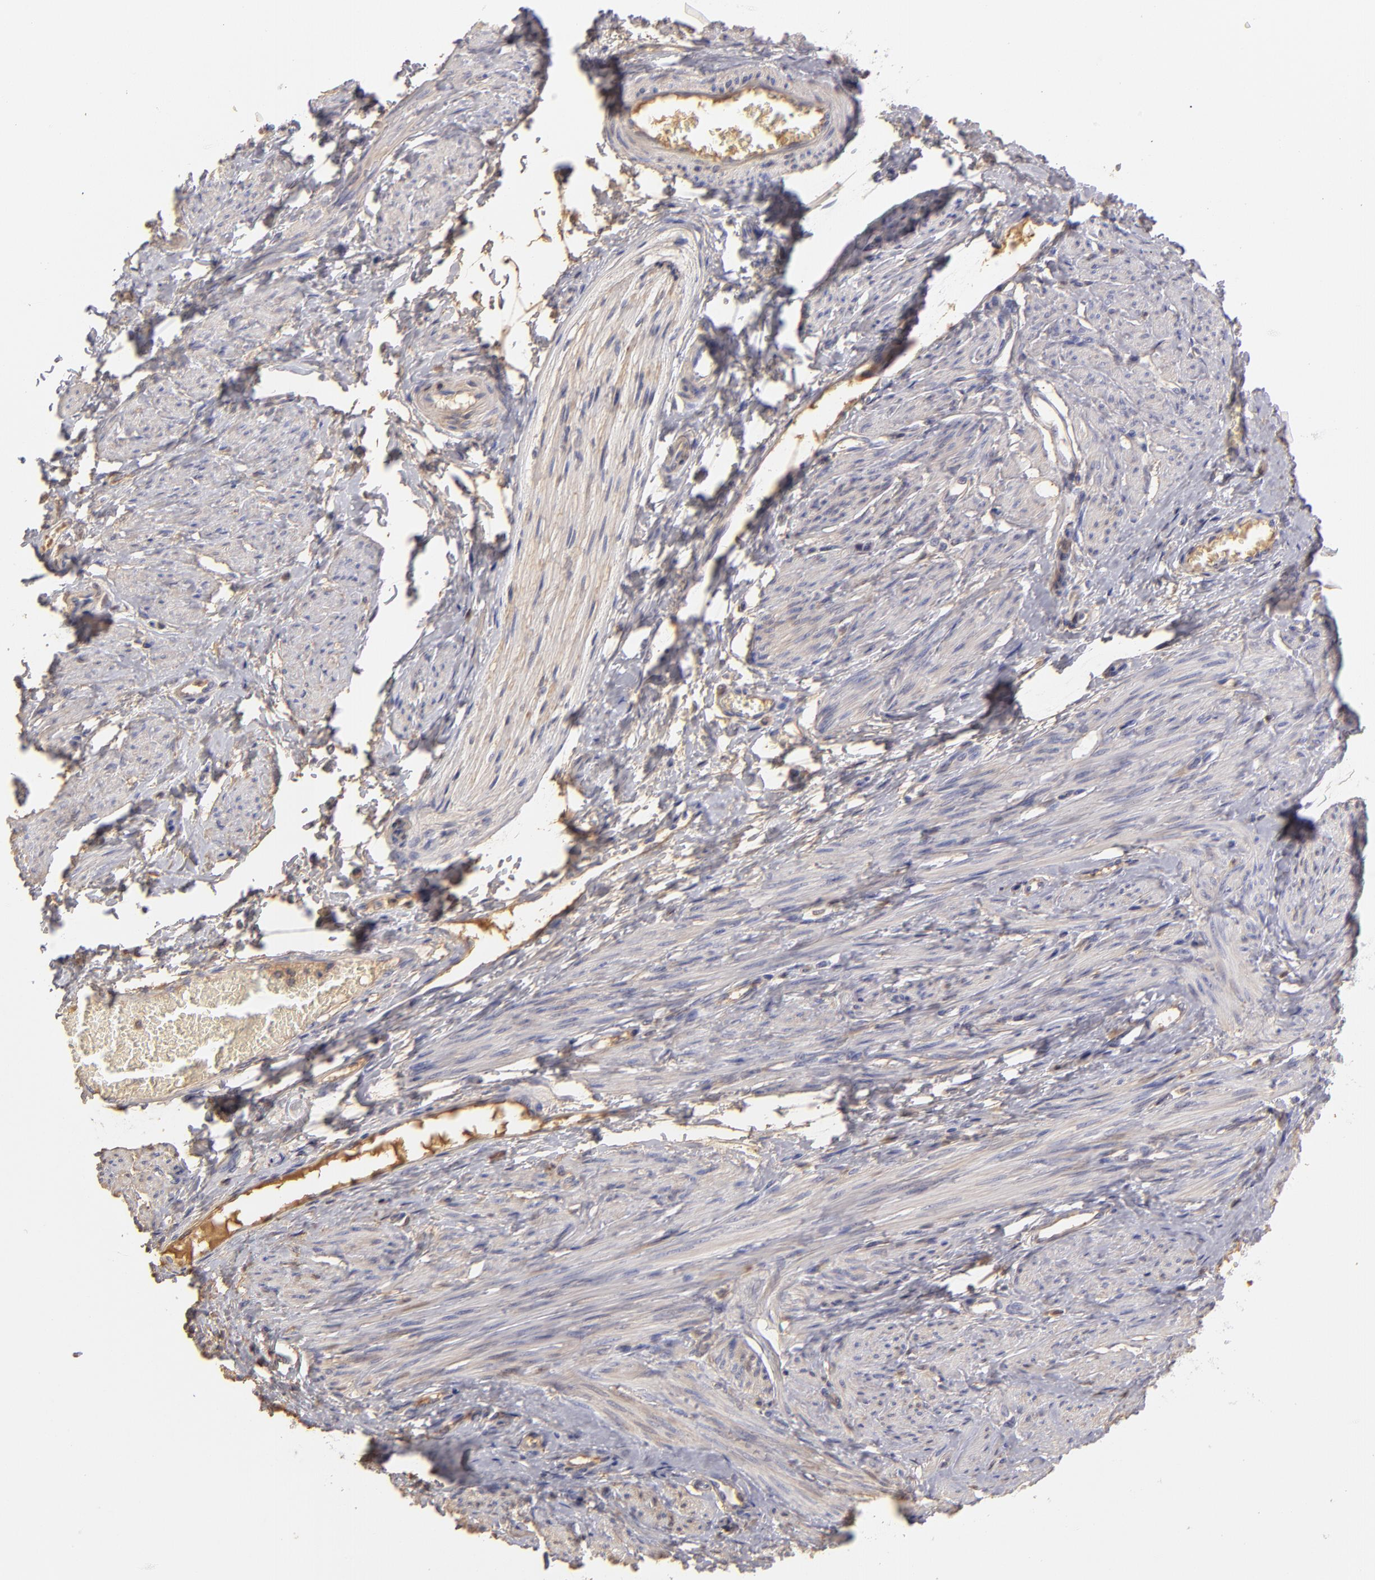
{"staining": {"intensity": "weak", "quantity": "25%-75%", "location": "cytoplasmic/membranous"}, "tissue": "smooth muscle", "cell_type": "Smooth muscle cells", "image_type": "normal", "snomed": [{"axis": "morphology", "description": "Normal tissue, NOS"}, {"axis": "topography", "description": "Smooth muscle"}, {"axis": "topography", "description": "Uterus"}], "caption": "Immunohistochemistry staining of unremarkable smooth muscle, which exhibits low levels of weak cytoplasmic/membranous staining in about 25%-75% of smooth muscle cells indicating weak cytoplasmic/membranous protein staining. The staining was performed using DAB (3,3'-diaminobenzidine) (brown) for protein detection and nuclei were counterstained in hematoxylin (blue).", "gene": "SERPINA1", "patient": {"sex": "female", "age": 39}}